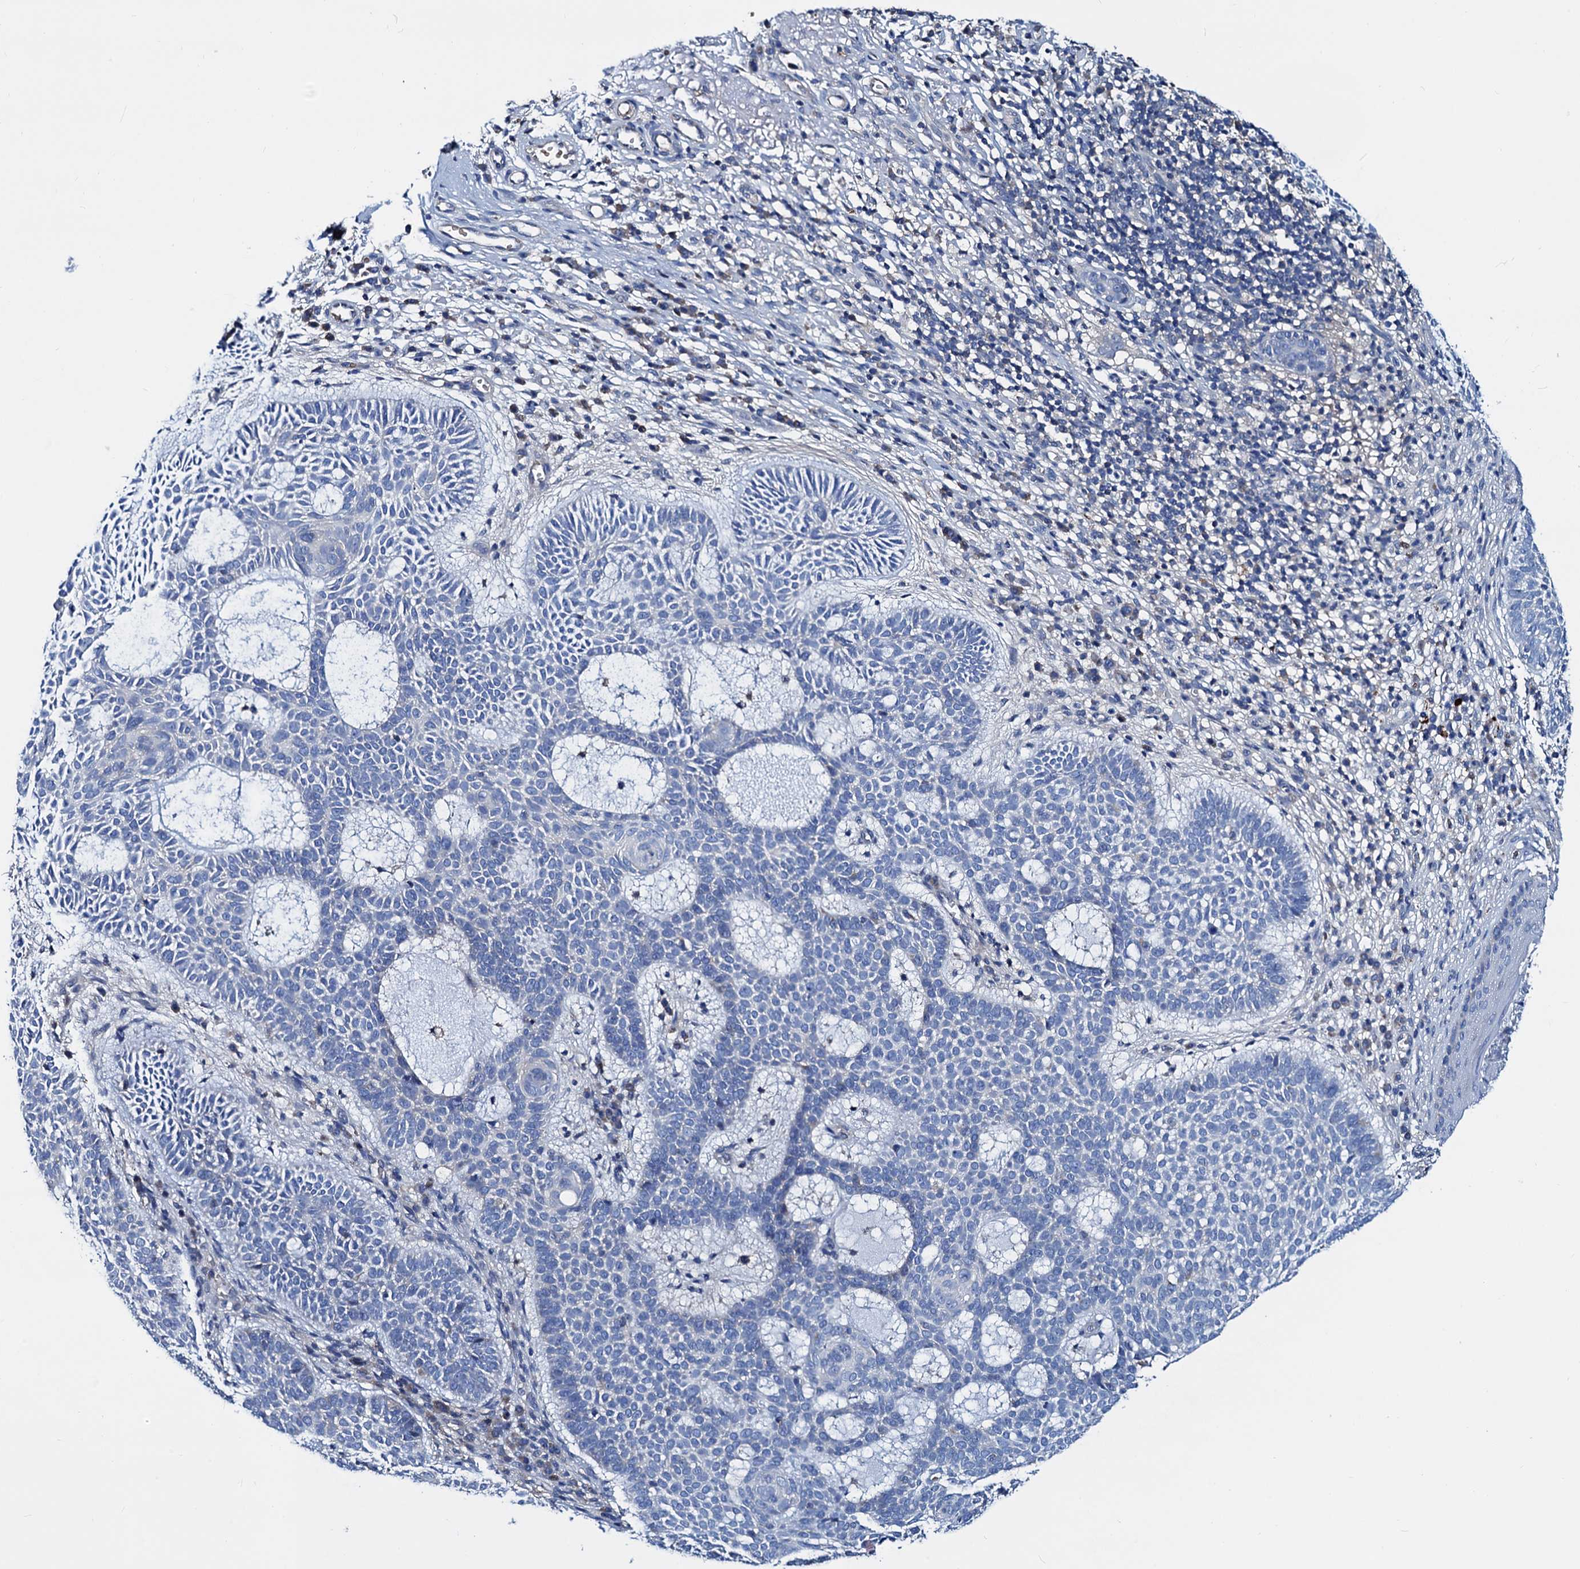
{"staining": {"intensity": "negative", "quantity": "none", "location": "none"}, "tissue": "skin cancer", "cell_type": "Tumor cells", "image_type": "cancer", "snomed": [{"axis": "morphology", "description": "Basal cell carcinoma"}, {"axis": "topography", "description": "Skin"}], "caption": "Skin cancer stained for a protein using immunohistochemistry (IHC) demonstrates no positivity tumor cells.", "gene": "GCOM1", "patient": {"sex": "male", "age": 85}}